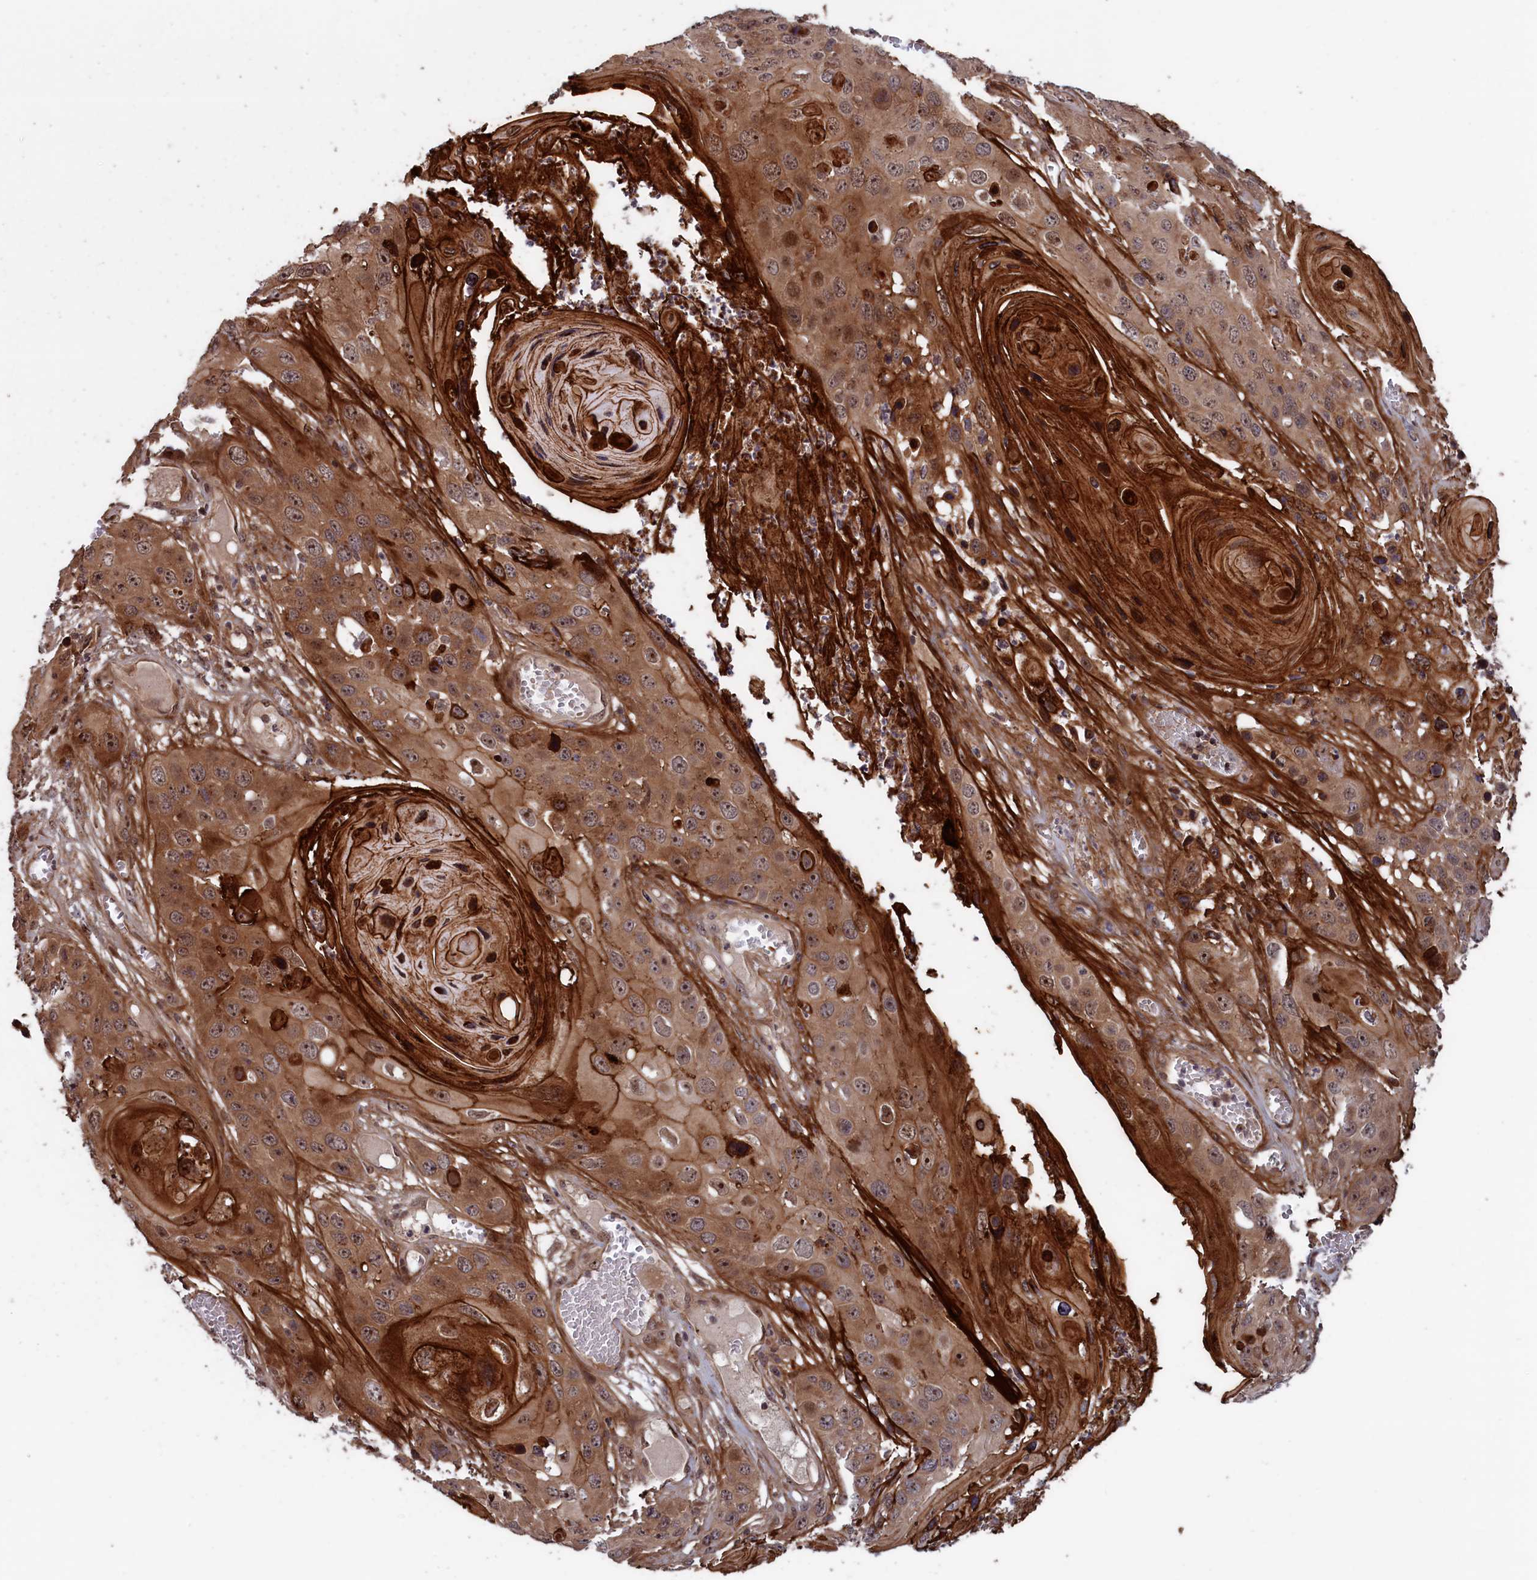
{"staining": {"intensity": "moderate", "quantity": ">75%", "location": "cytoplasmic/membranous,nuclear"}, "tissue": "skin cancer", "cell_type": "Tumor cells", "image_type": "cancer", "snomed": [{"axis": "morphology", "description": "Squamous cell carcinoma, NOS"}, {"axis": "topography", "description": "Skin"}], "caption": "Immunohistochemical staining of human skin cancer (squamous cell carcinoma) exhibits medium levels of moderate cytoplasmic/membranous and nuclear positivity in about >75% of tumor cells.", "gene": "LSG1", "patient": {"sex": "male", "age": 55}}